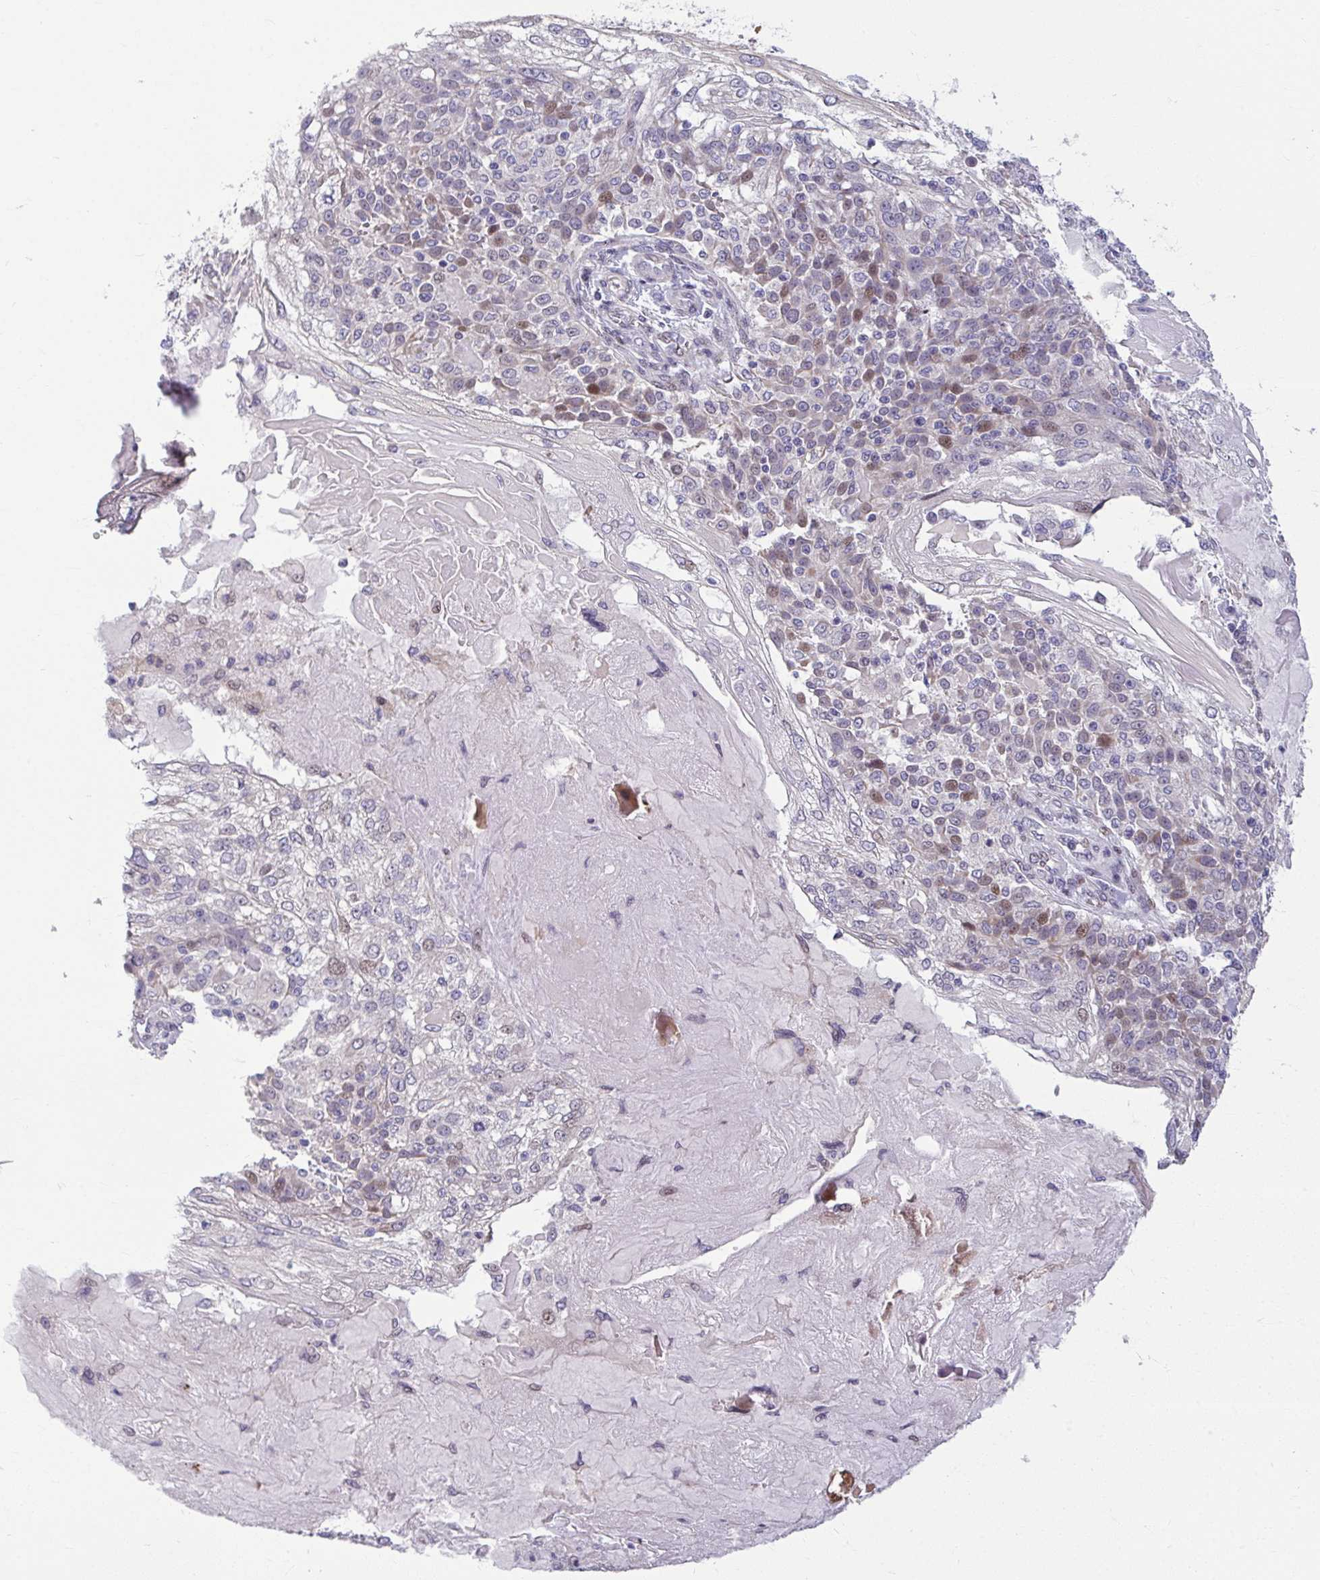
{"staining": {"intensity": "moderate", "quantity": "<25%", "location": "nuclear"}, "tissue": "skin cancer", "cell_type": "Tumor cells", "image_type": "cancer", "snomed": [{"axis": "morphology", "description": "Normal tissue, NOS"}, {"axis": "morphology", "description": "Squamous cell carcinoma, NOS"}, {"axis": "topography", "description": "Skin"}], "caption": "There is low levels of moderate nuclear positivity in tumor cells of skin cancer, as demonstrated by immunohistochemical staining (brown color).", "gene": "ODF1", "patient": {"sex": "female", "age": 83}}